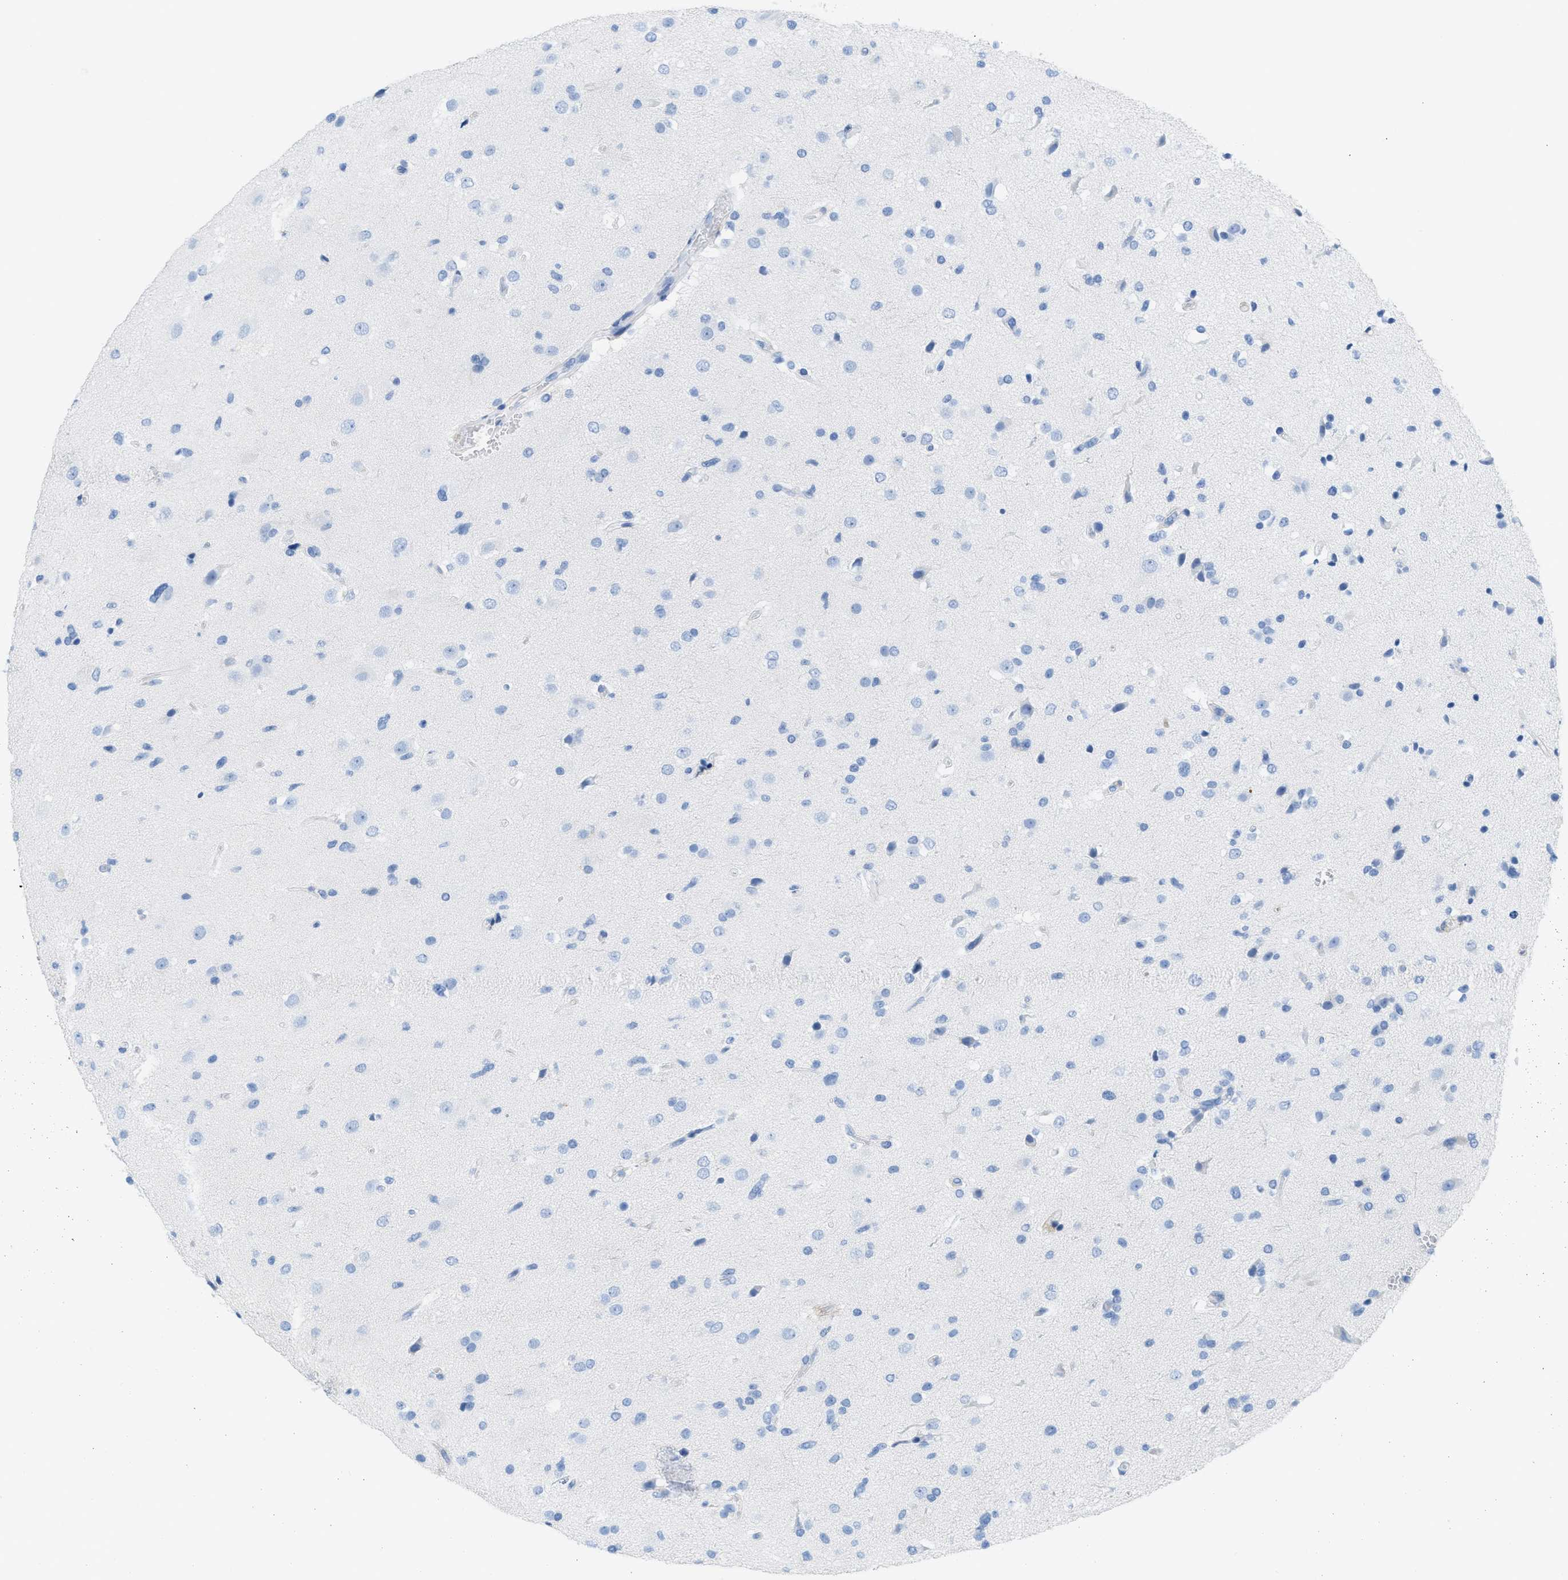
{"staining": {"intensity": "negative", "quantity": "none", "location": "none"}, "tissue": "glioma", "cell_type": "Tumor cells", "image_type": "cancer", "snomed": [{"axis": "morphology", "description": "Glioma, malignant, High grade"}, {"axis": "topography", "description": "Brain"}], "caption": "Immunohistochemistry (IHC) micrograph of neoplastic tissue: malignant high-grade glioma stained with DAB (3,3'-diaminobenzidine) displays no significant protein expression in tumor cells.", "gene": "ASGR1", "patient": {"sex": "male", "age": 33}}